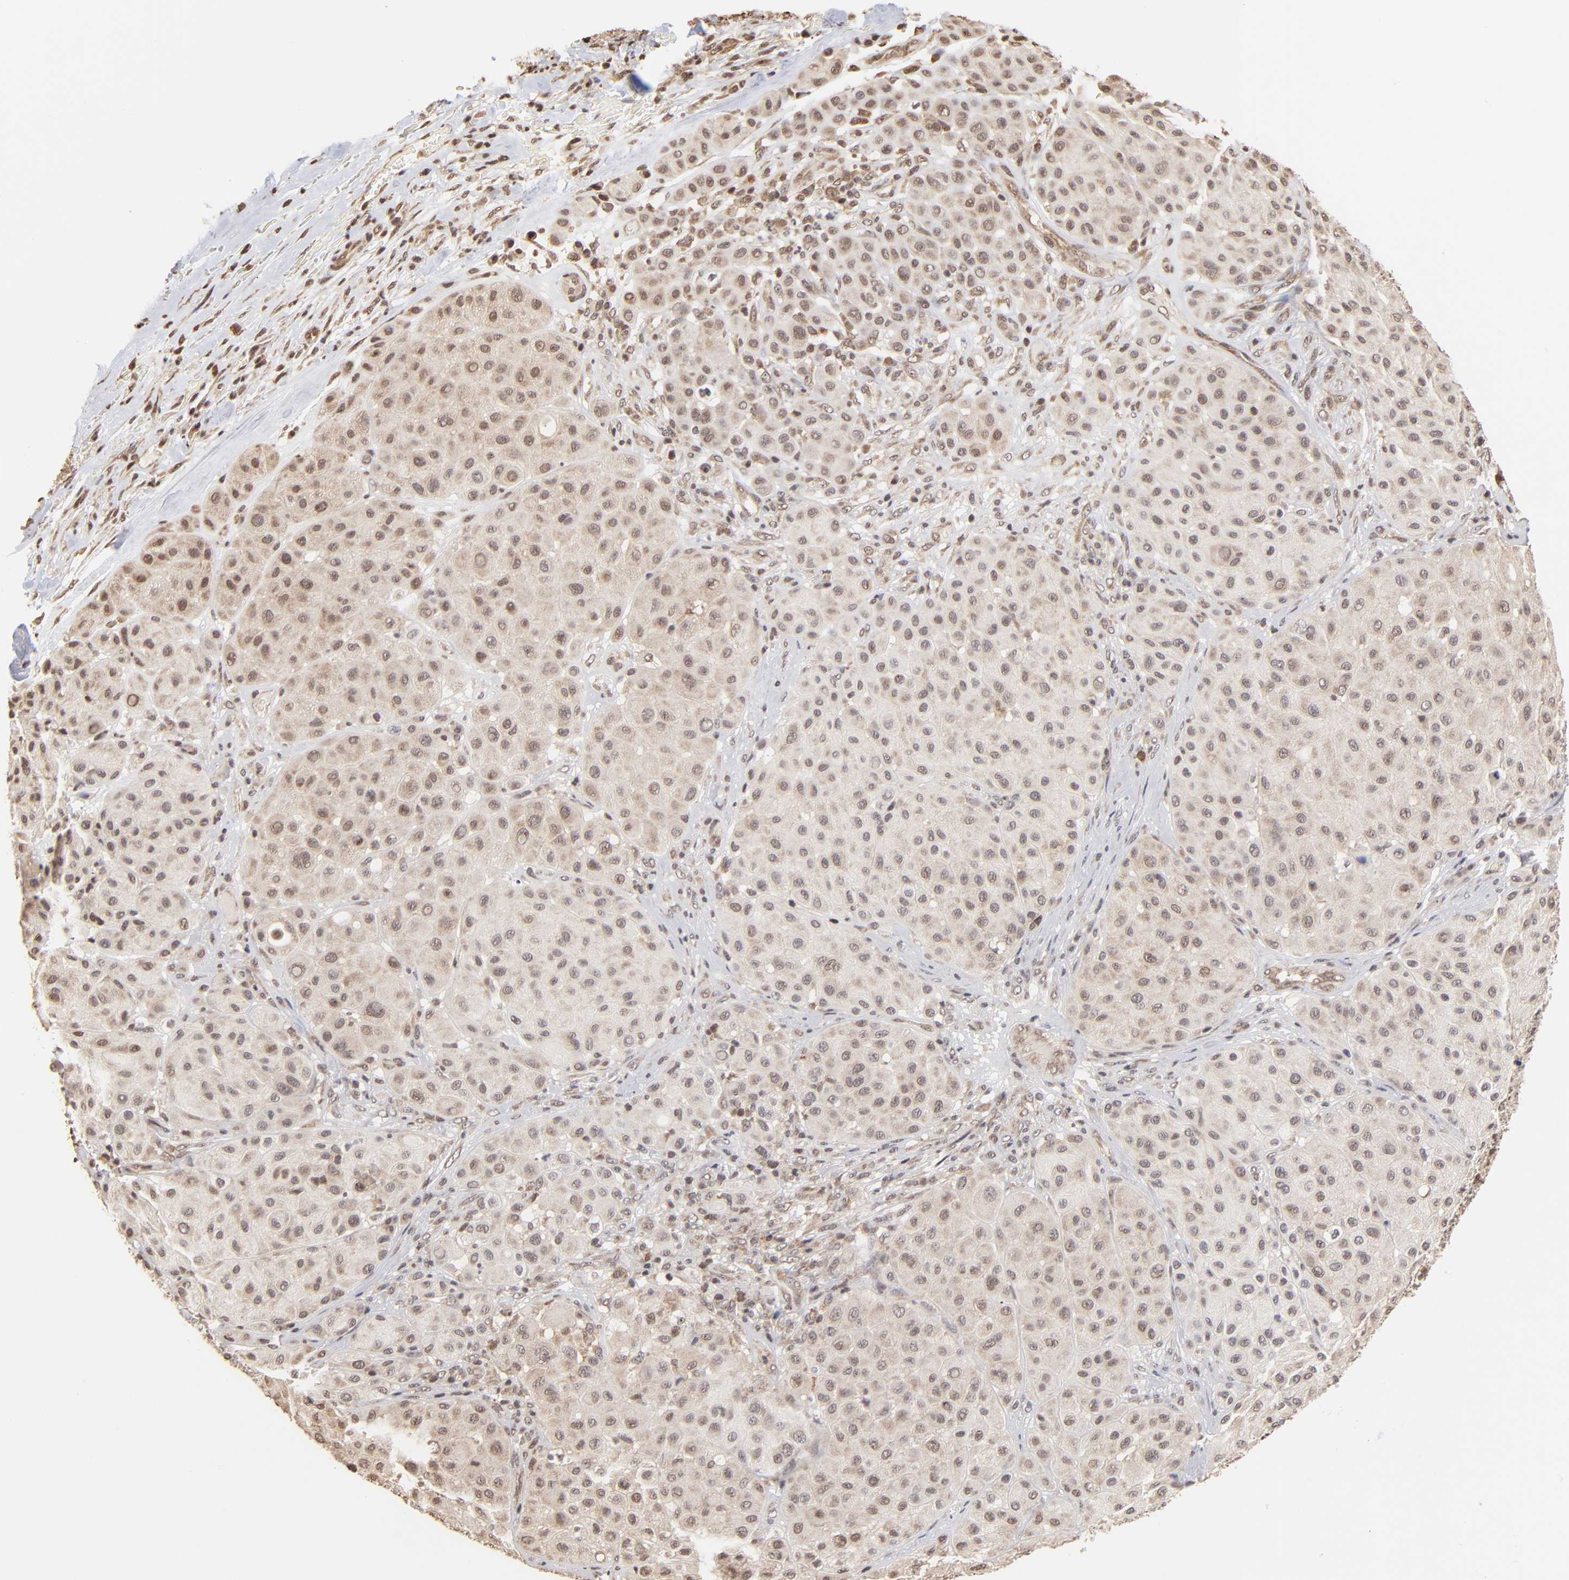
{"staining": {"intensity": "weak", "quantity": "<25%", "location": "cytoplasmic/membranous,nuclear"}, "tissue": "melanoma", "cell_type": "Tumor cells", "image_type": "cancer", "snomed": [{"axis": "morphology", "description": "Normal tissue, NOS"}, {"axis": "morphology", "description": "Malignant melanoma, Metastatic site"}, {"axis": "topography", "description": "Skin"}], "caption": "Tumor cells show no significant staining in malignant melanoma (metastatic site).", "gene": "BRPF1", "patient": {"sex": "male", "age": 41}}